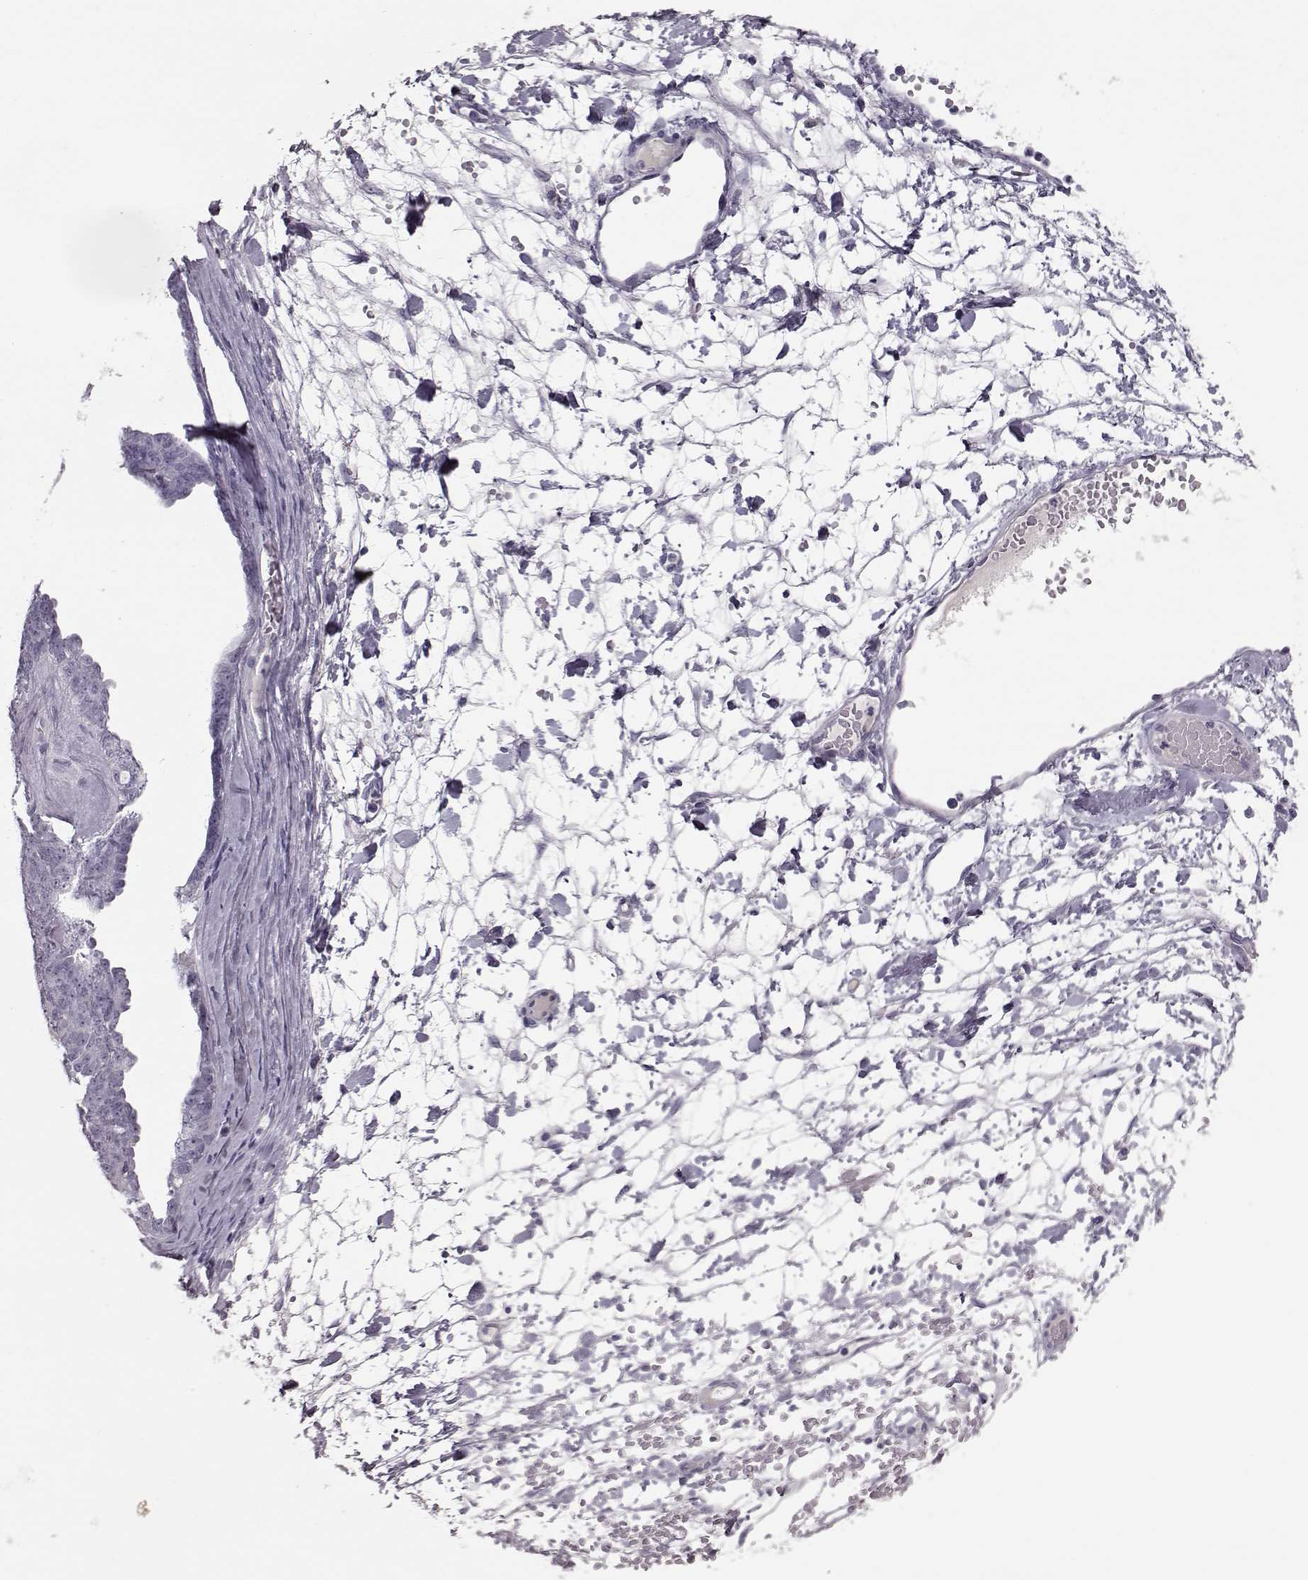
{"staining": {"intensity": "negative", "quantity": "none", "location": "none"}, "tissue": "ovarian cancer", "cell_type": "Tumor cells", "image_type": "cancer", "snomed": [{"axis": "morphology", "description": "Cystadenocarcinoma, serous, NOS"}, {"axis": "topography", "description": "Ovary"}], "caption": "The image reveals no significant positivity in tumor cells of ovarian cancer (serous cystadenocarcinoma).", "gene": "CCL19", "patient": {"sex": "female", "age": 71}}